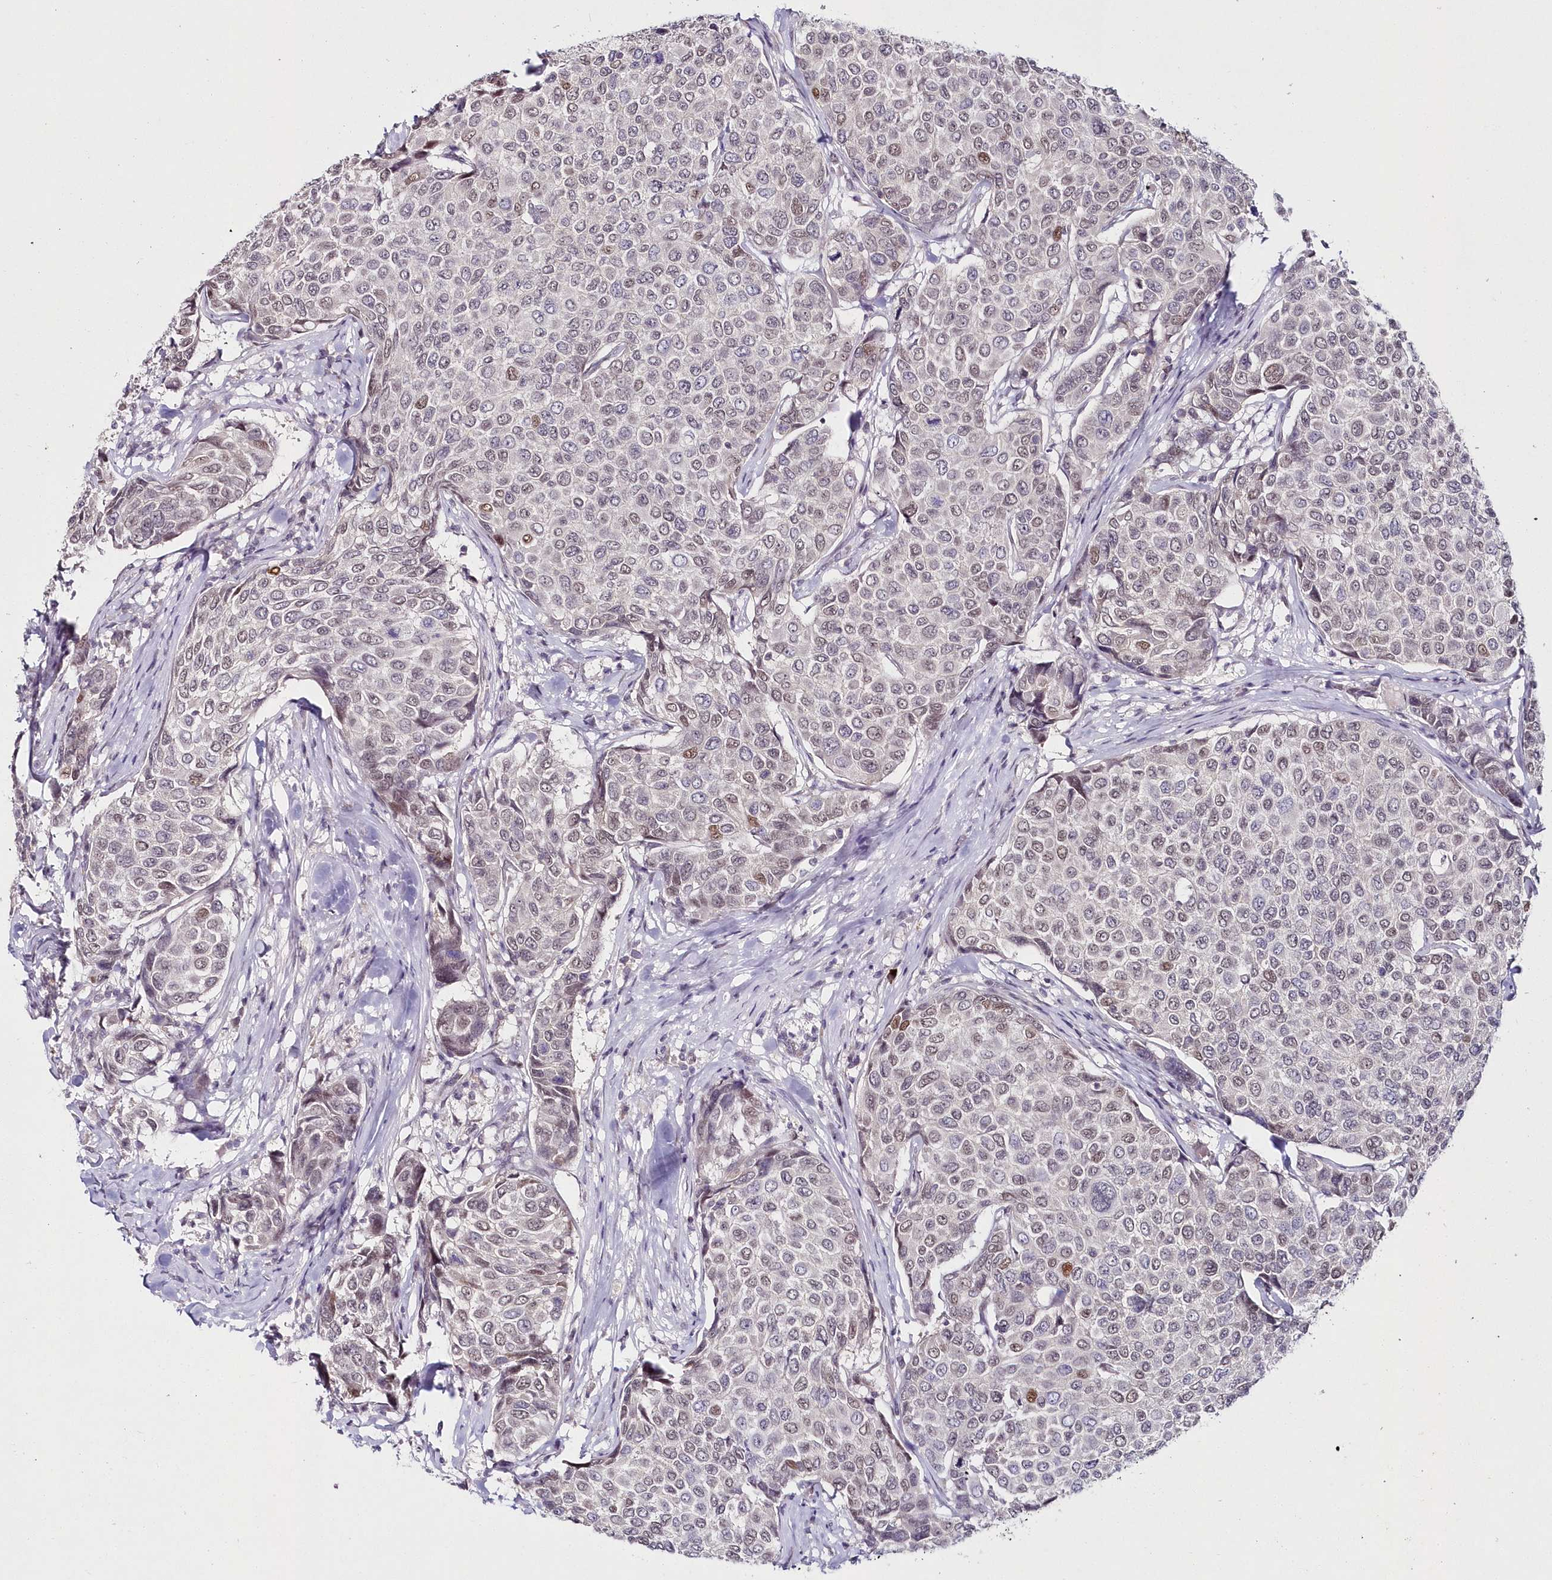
{"staining": {"intensity": "moderate", "quantity": "<25%", "location": "nuclear"}, "tissue": "breast cancer", "cell_type": "Tumor cells", "image_type": "cancer", "snomed": [{"axis": "morphology", "description": "Duct carcinoma"}, {"axis": "topography", "description": "Breast"}], "caption": "Approximately <25% of tumor cells in human breast infiltrating ductal carcinoma show moderate nuclear protein positivity as visualized by brown immunohistochemical staining.", "gene": "HYCC2", "patient": {"sex": "female", "age": 55}}